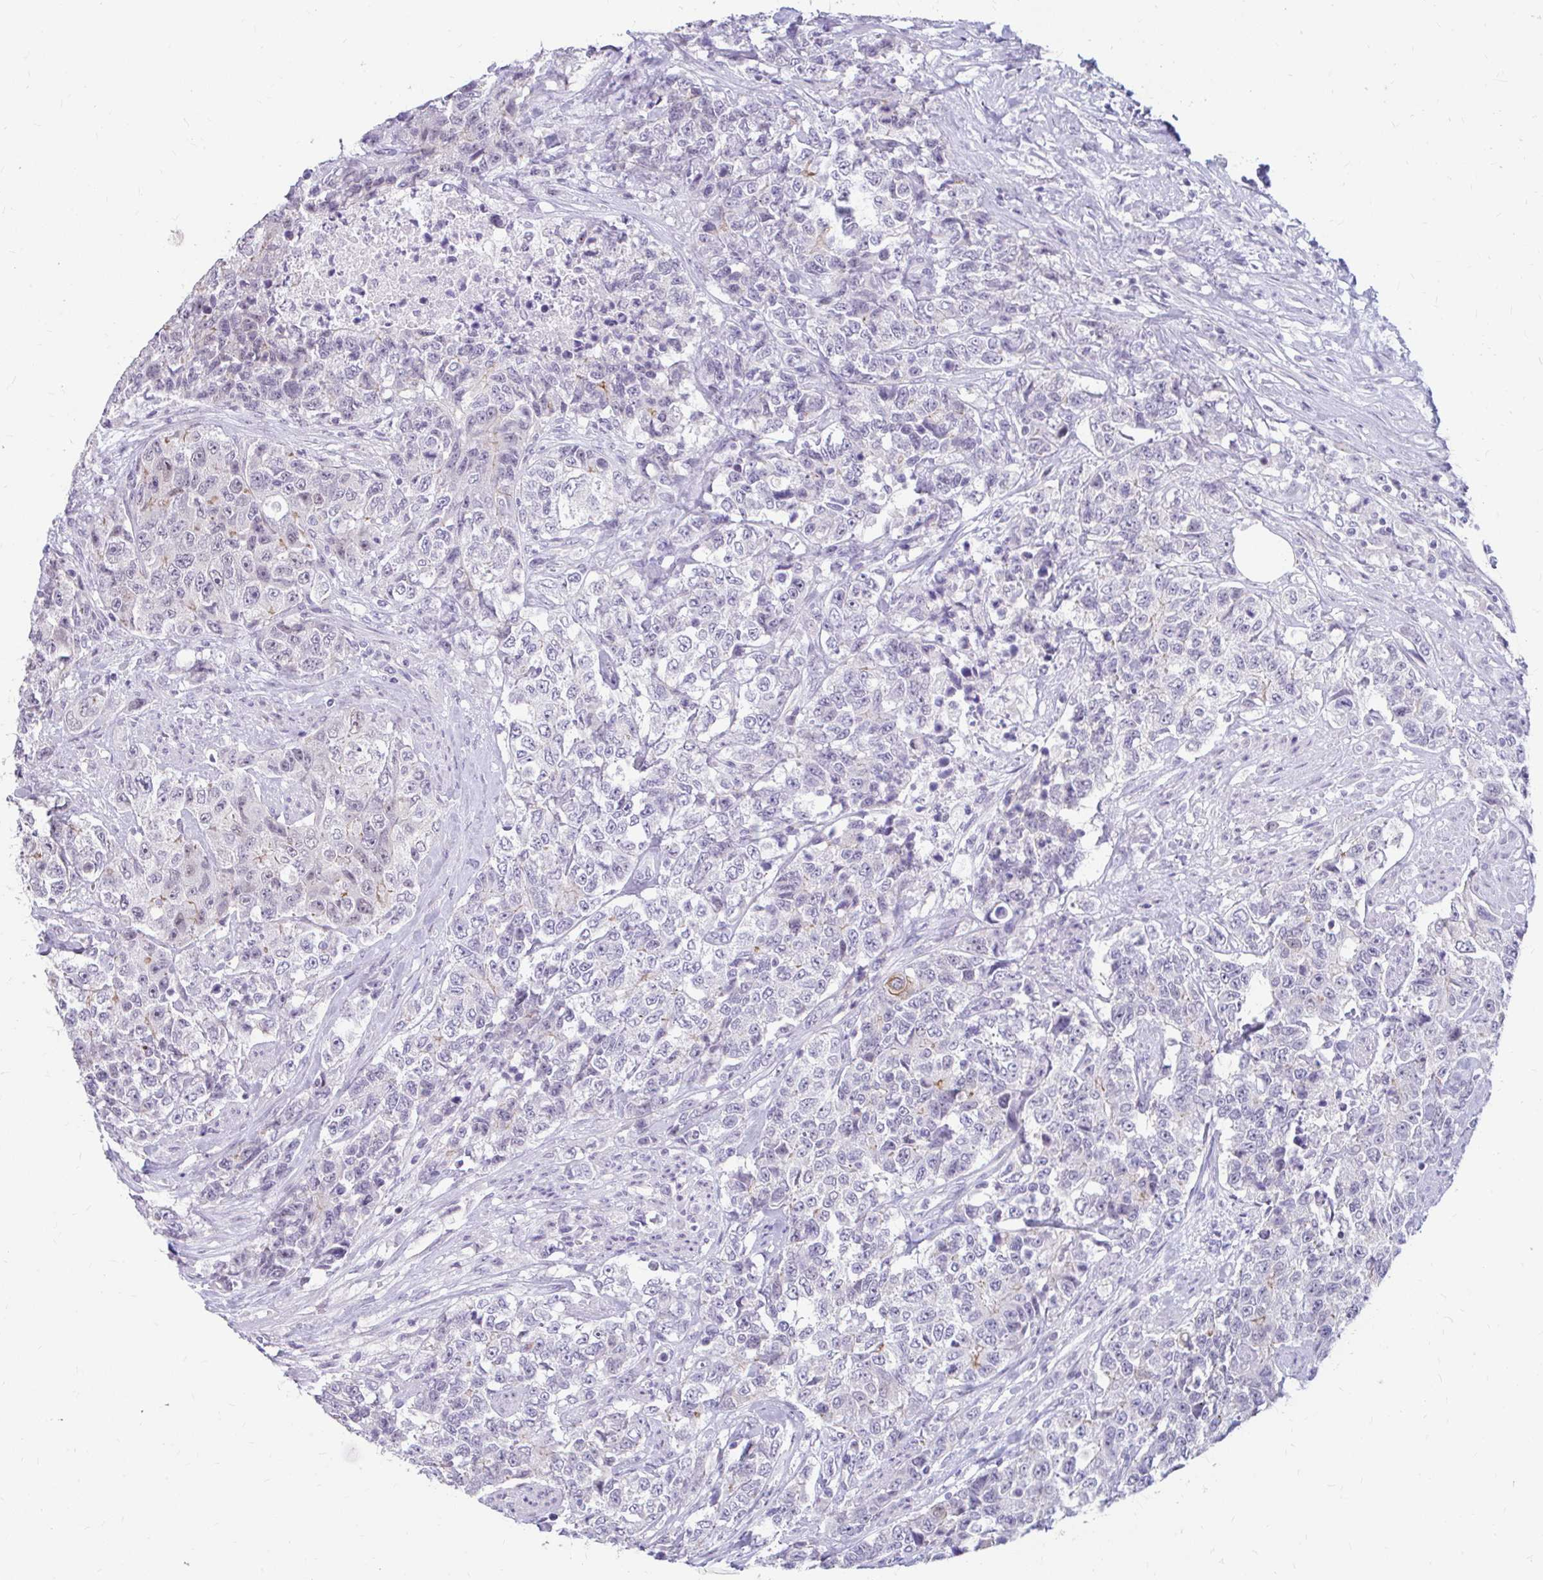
{"staining": {"intensity": "negative", "quantity": "none", "location": "none"}, "tissue": "urothelial cancer", "cell_type": "Tumor cells", "image_type": "cancer", "snomed": [{"axis": "morphology", "description": "Urothelial carcinoma, High grade"}, {"axis": "topography", "description": "Urinary bladder"}], "caption": "High magnification brightfield microscopy of urothelial carcinoma (high-grade) stained with DAB (3,3'-diaminobenzidine) (brown) and counterstained with hematoxylin (blue): tumor cells show no significant expression.", "gene": "RGS16", "patient": {"sex": "female", "age": 78}}